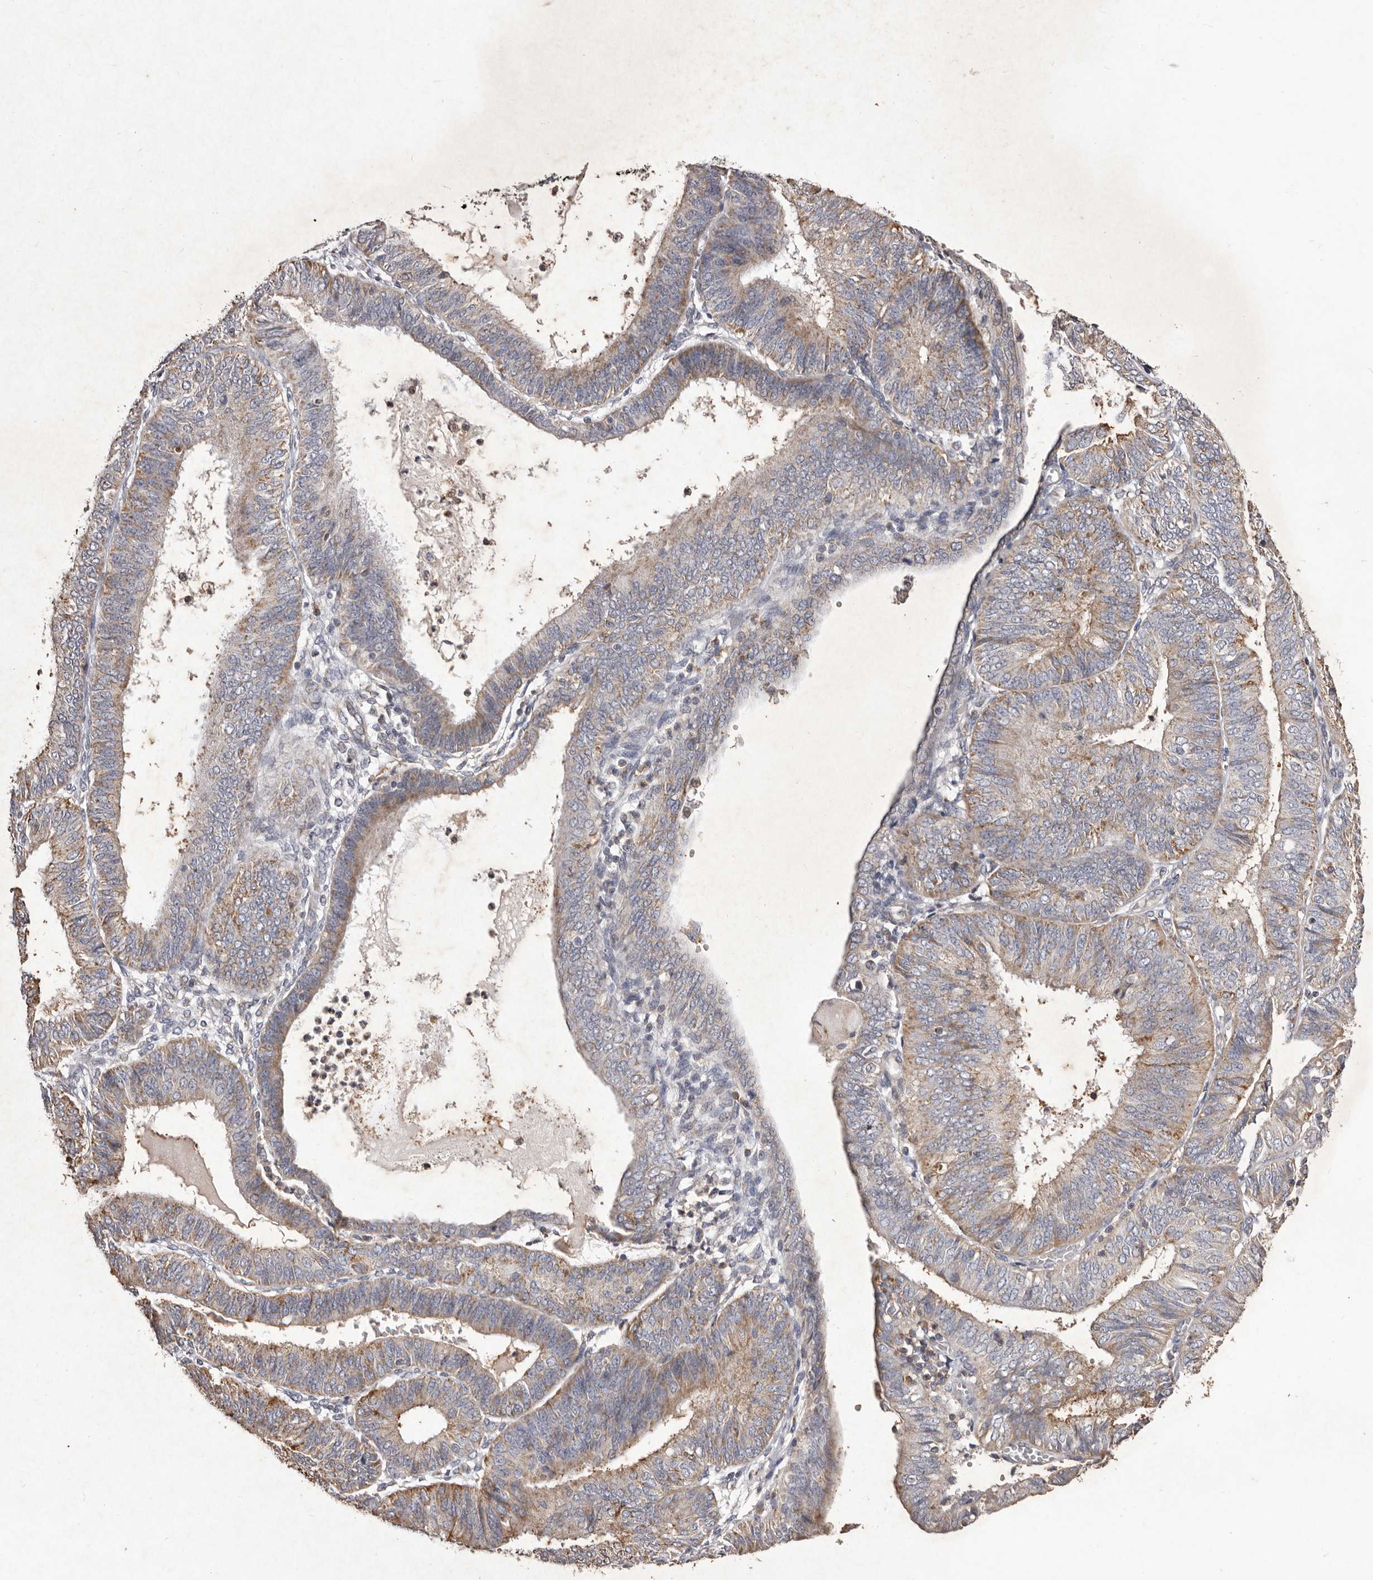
{"staining": {"intensity": "moderate", "quantity": "25%-75%", "location": "cytoplasmic/membranous"}, "tissue": "endometrial cancer", "cell_type": "Tumor cells", "image_type": "cancer", "snomed": [{"axis": "morphology", "description": "Adenocarcinoma, NOS"}, {"axis": "topography", "description": "Endometrium"}], "caption": "Endometrial cancer tissue exhibits moderate cytoplasmic/membranous staining in approximately 25%-75% of tumor cells, visualized by immunohistochemistry. The staining is performed using DAB brown chromogen to label protein expression. The nuclei are counter-stained blue using hematoxylin.", "gene": "CXCL14", "patient": {"sex": "female", "age": 58}}